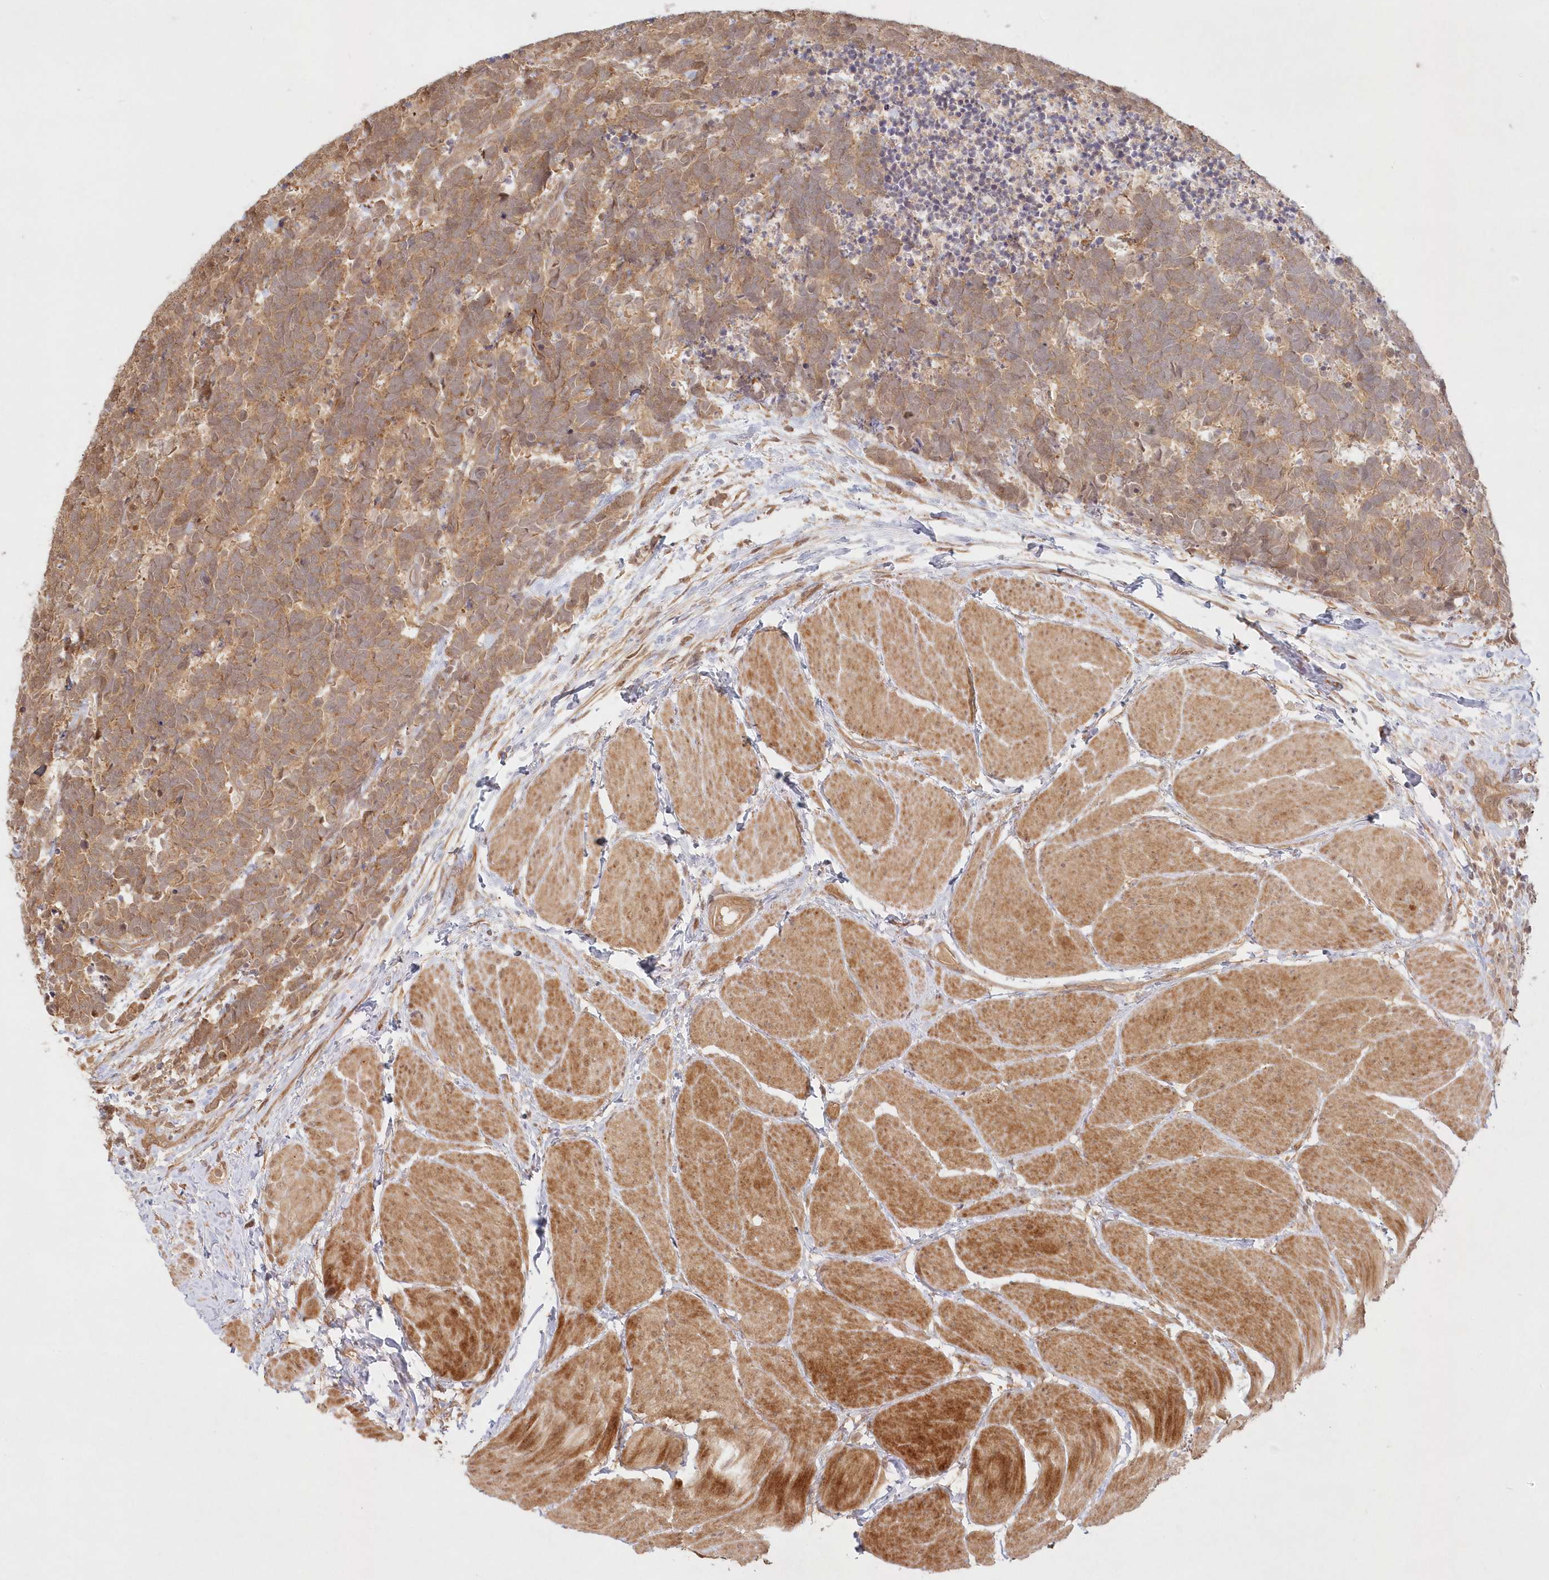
{"staining": {"intensity": "moderate", "quantity": ">75%", "location": "cytoplasmic/membranous"}, "tissue": "carcinoid", "cell_type": "Tumor cells", "image_type": "cancer", "snomed": [{"axis": "morphology", "description": "Carcinoma, NOS"}, {"axis": "morphology", "description": "Carcinoid, malignant, NOS"}, {"axis": "topography", "description": "Urinary bladder"}], "caption": "Tumor cells show medium levels of moderate cytoplasmic/membranous expression in approximately >75% of cells in human carcinoid. Using DAB (3,3'-diaminobenzidine) (brown) and hematoxylin (blue) stains, captured at high magnification using brightfield microscopy.", "gene": "KIAA0232", "patient": {"sex": "male", "age": 57}}